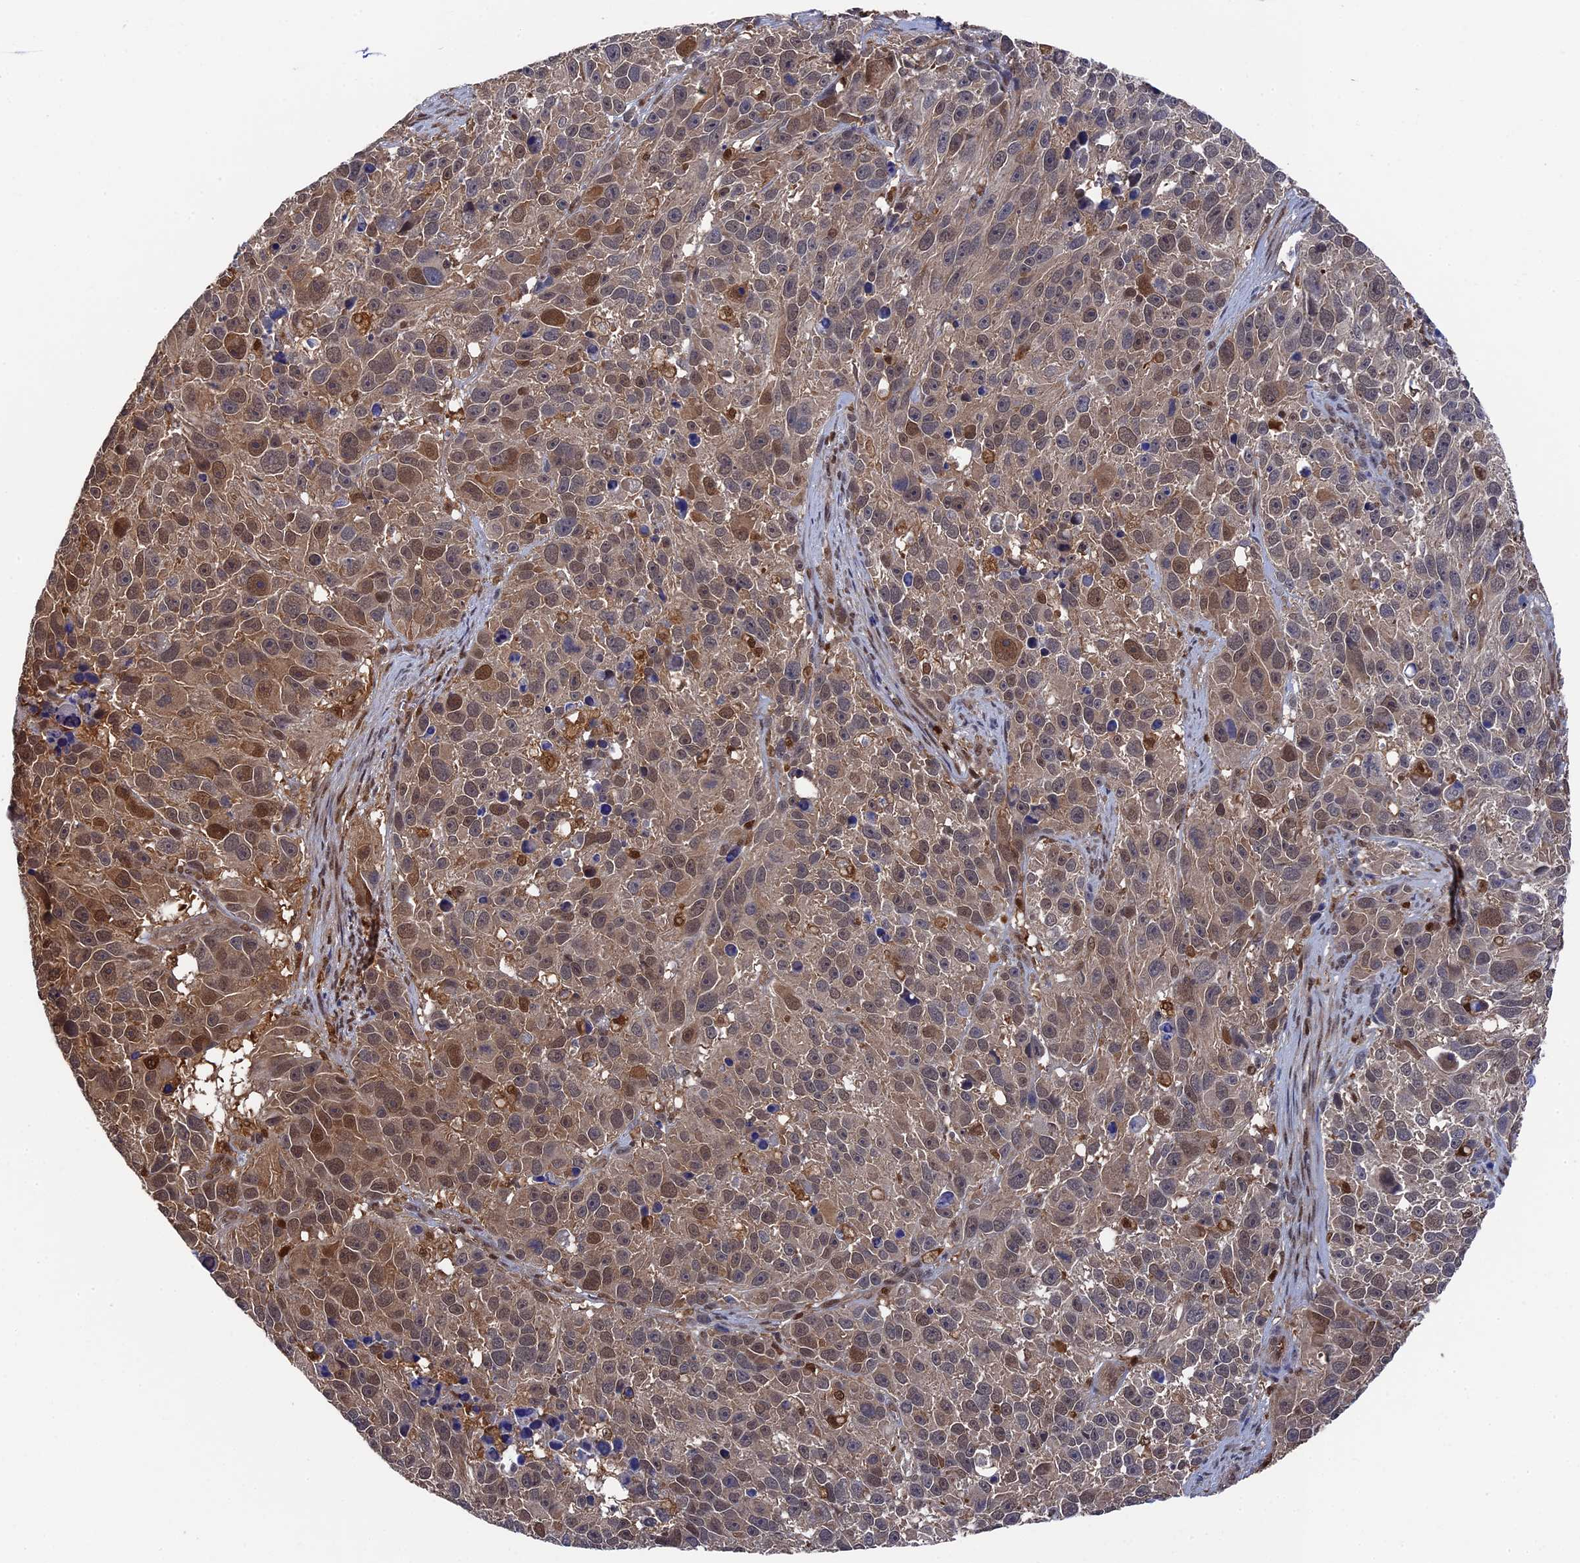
{"staining": {"intensity": "moderate", "quantity": ">75%", "location": "cytoplasmic/membranous,nuclear"}, "tissue": "melanoma", "cell_type": "Tumor cells", "image_type": "cancer", "snomed": [{"axis": "morphology", "description": "Malignant melanoma, NOS"}, {"axis": "topography", "description": "Skin"}], "caption": "Melanoma stained for a protein displays moderate cytoplasmic/membranous and nuclear positivity in tumor cells.", "gene": "RNH1", "patient": {"sex": "male", "age": 84}}